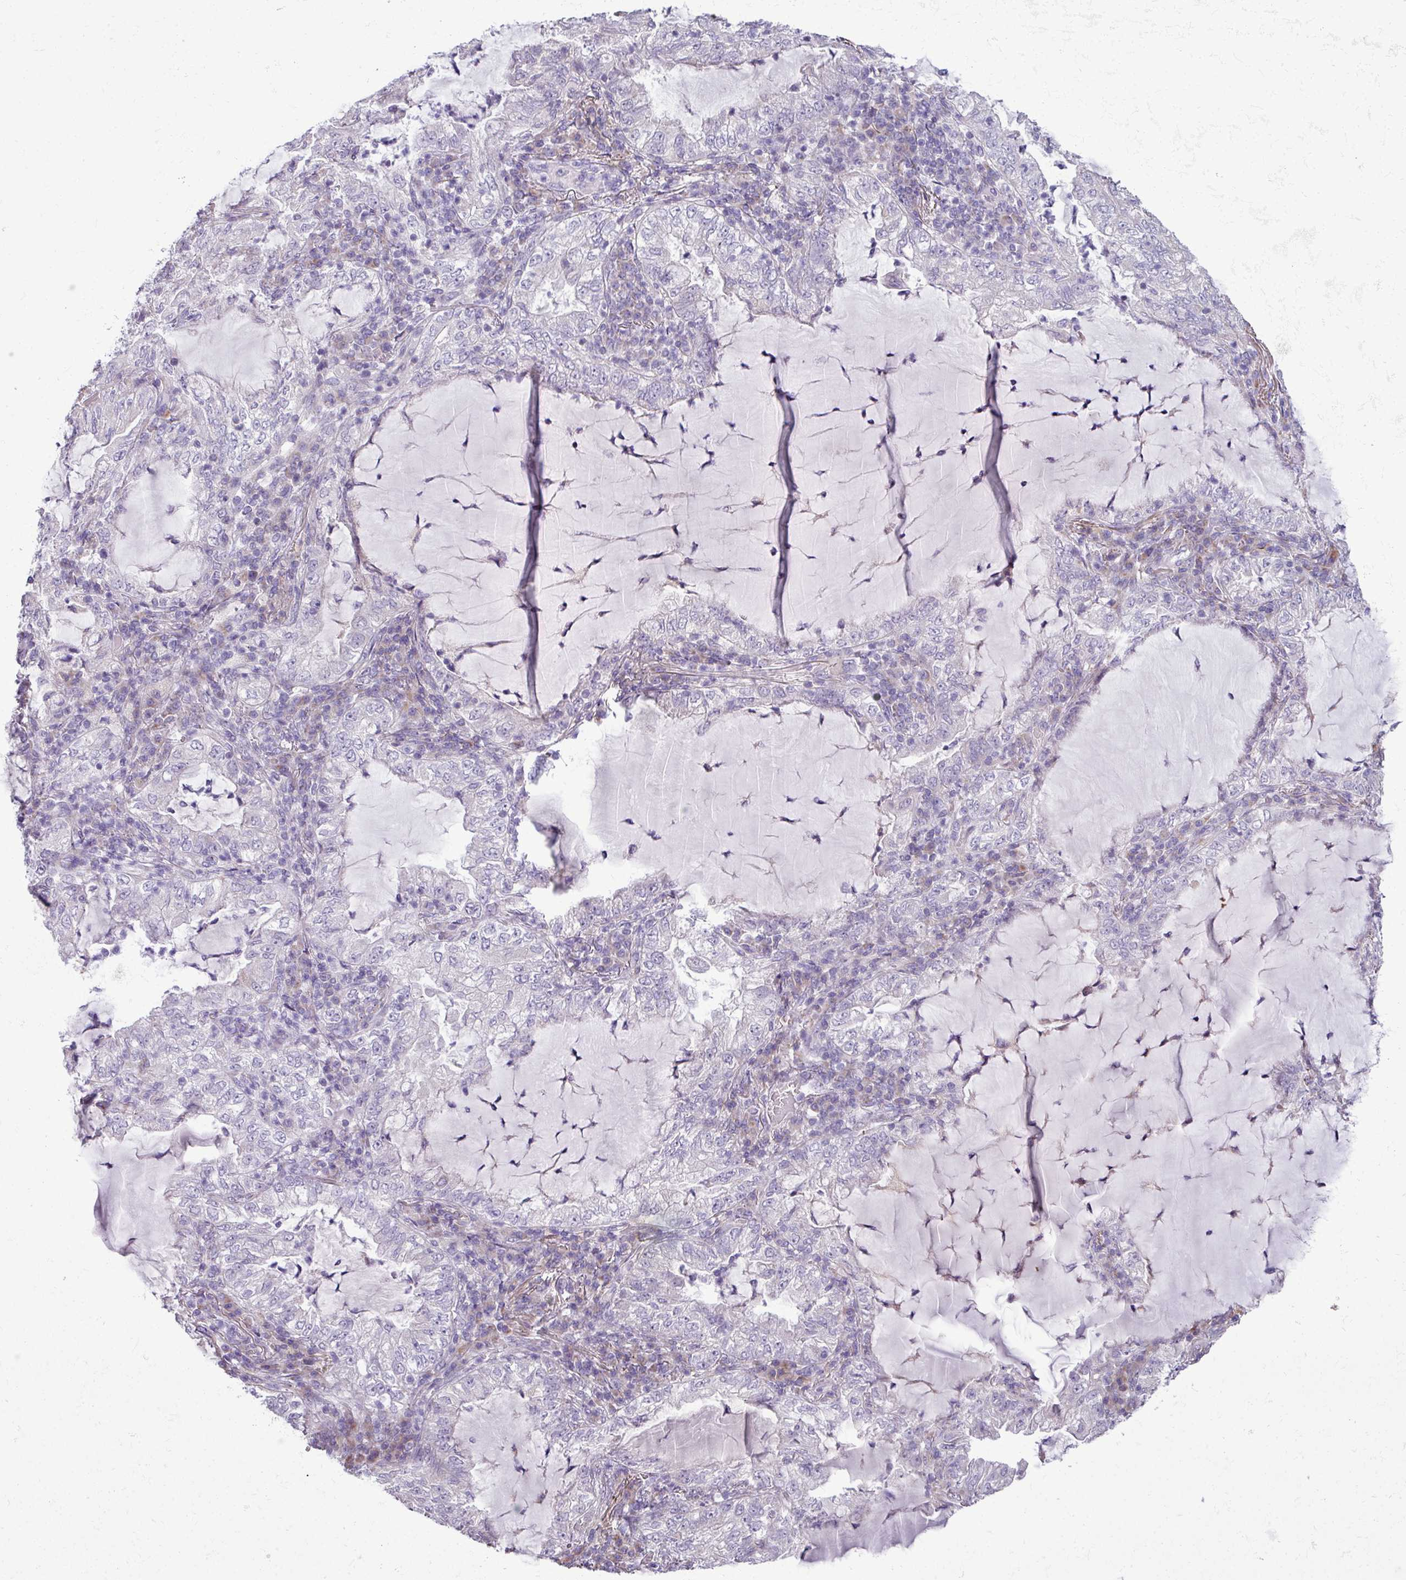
{"staining": {"intensity": "negative", "quantity": "none", "location": "none"}, "tissue": "lung cancer", "cell_type": "Tumor cells", "image_type": "cancer", "snomed": [{"axis": "morphology", "description": "Adenocarcinoma, NOS"}, {"axis": "topography", "description": "Lung"}], "caption": "The photomicrograph reveals no significant staining in tumor cells of lung cancer.", "gene": "IRGC", "patient": {"sex": "female", "age": 73}}